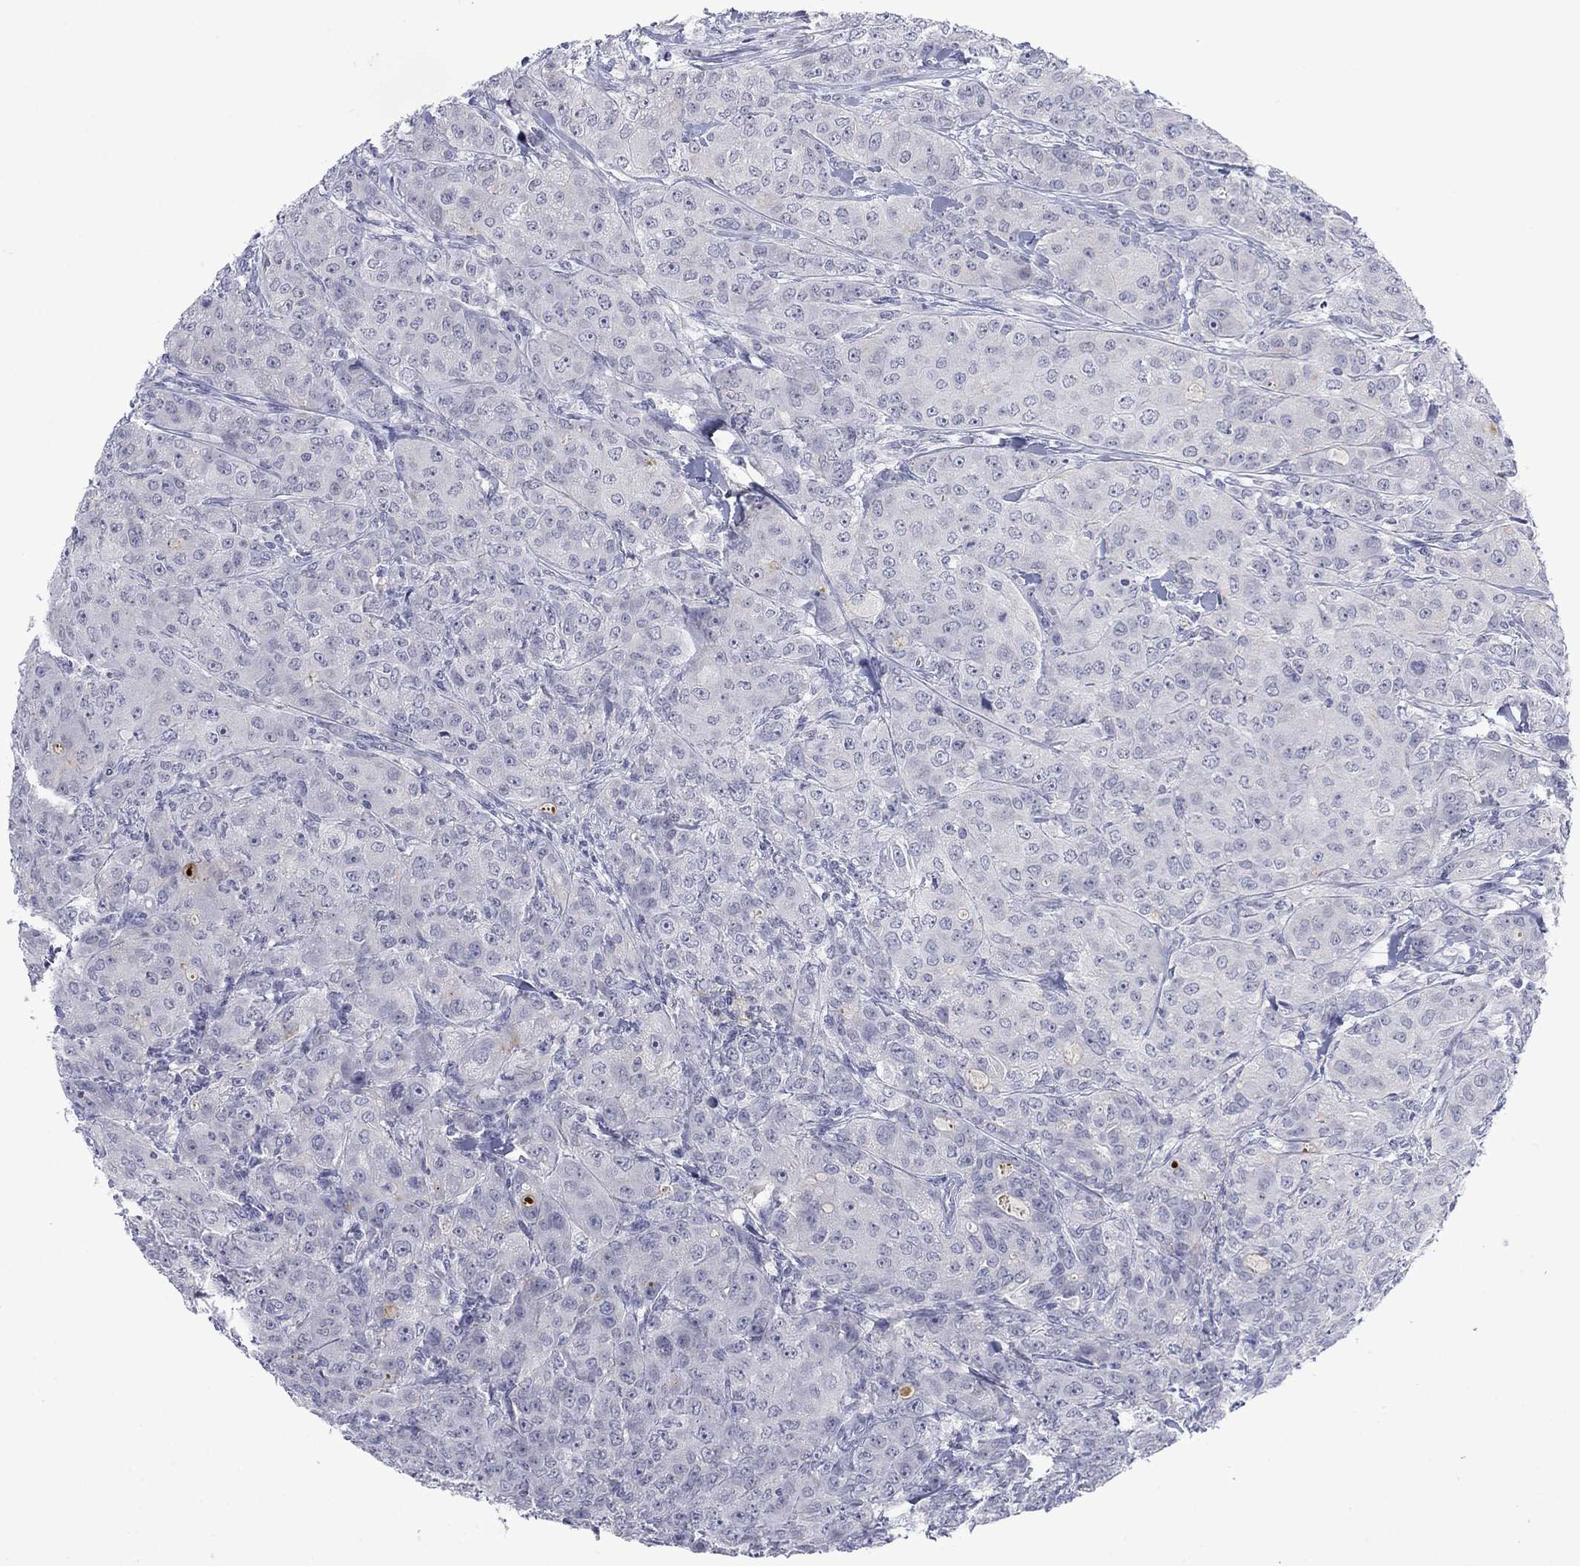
{"staining": {"intensity": "negative", "quantity": "none", "location": "none"}, "tissue": "breast cancer", "cell_type": "Tumor cells", "image_type": "cancer", "snomed": [{"axis": "morphology", "description": "Duct carcinoma"}, {"axis": "topography", "description": "Breast"}], "caption": "Intraductal carcinoma (breast) was stained to show a protein in brown. There is no significant staining in tumor cells.", "gene": "NSMF", "patient": {"sex": "female", "age": 43}}